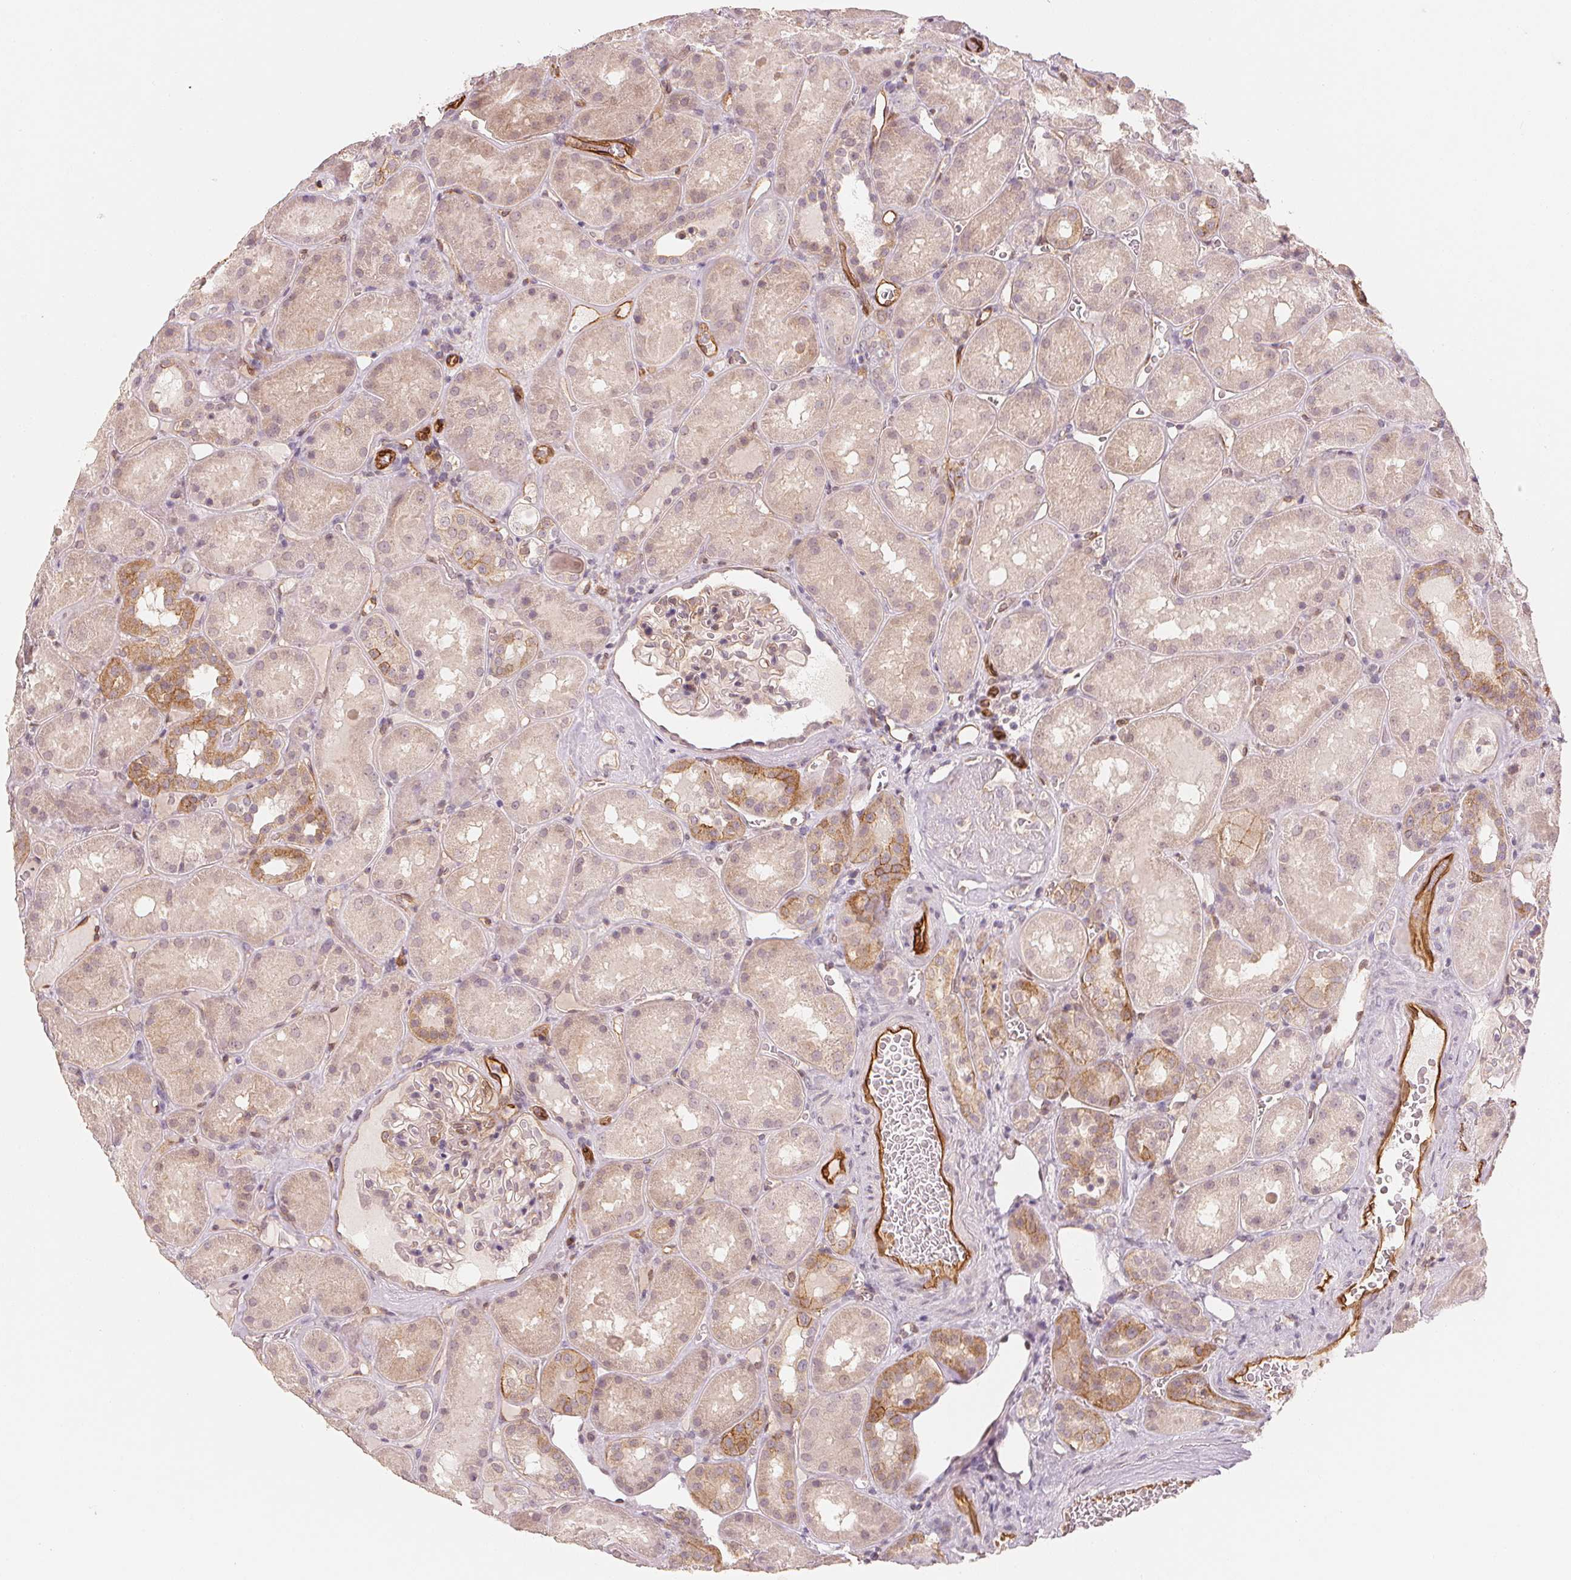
{"staining": {"intensity": "negative", "quantity": "none", "location": "none"}, "tissue": "kidney", "cell_type": "Cells in glomeruli", "image_type": "normal", "snomed": [{"axis": "morphology", "description": "Normal tissue, NOS"}, {"axis": "topography", "description": "Kidney"}], "caption": "Kidney stained for a protein using IHC shows no expression cells in glomeruli.", "gene": "CIB1", "patient": {"sex": "male", "age": 73}}